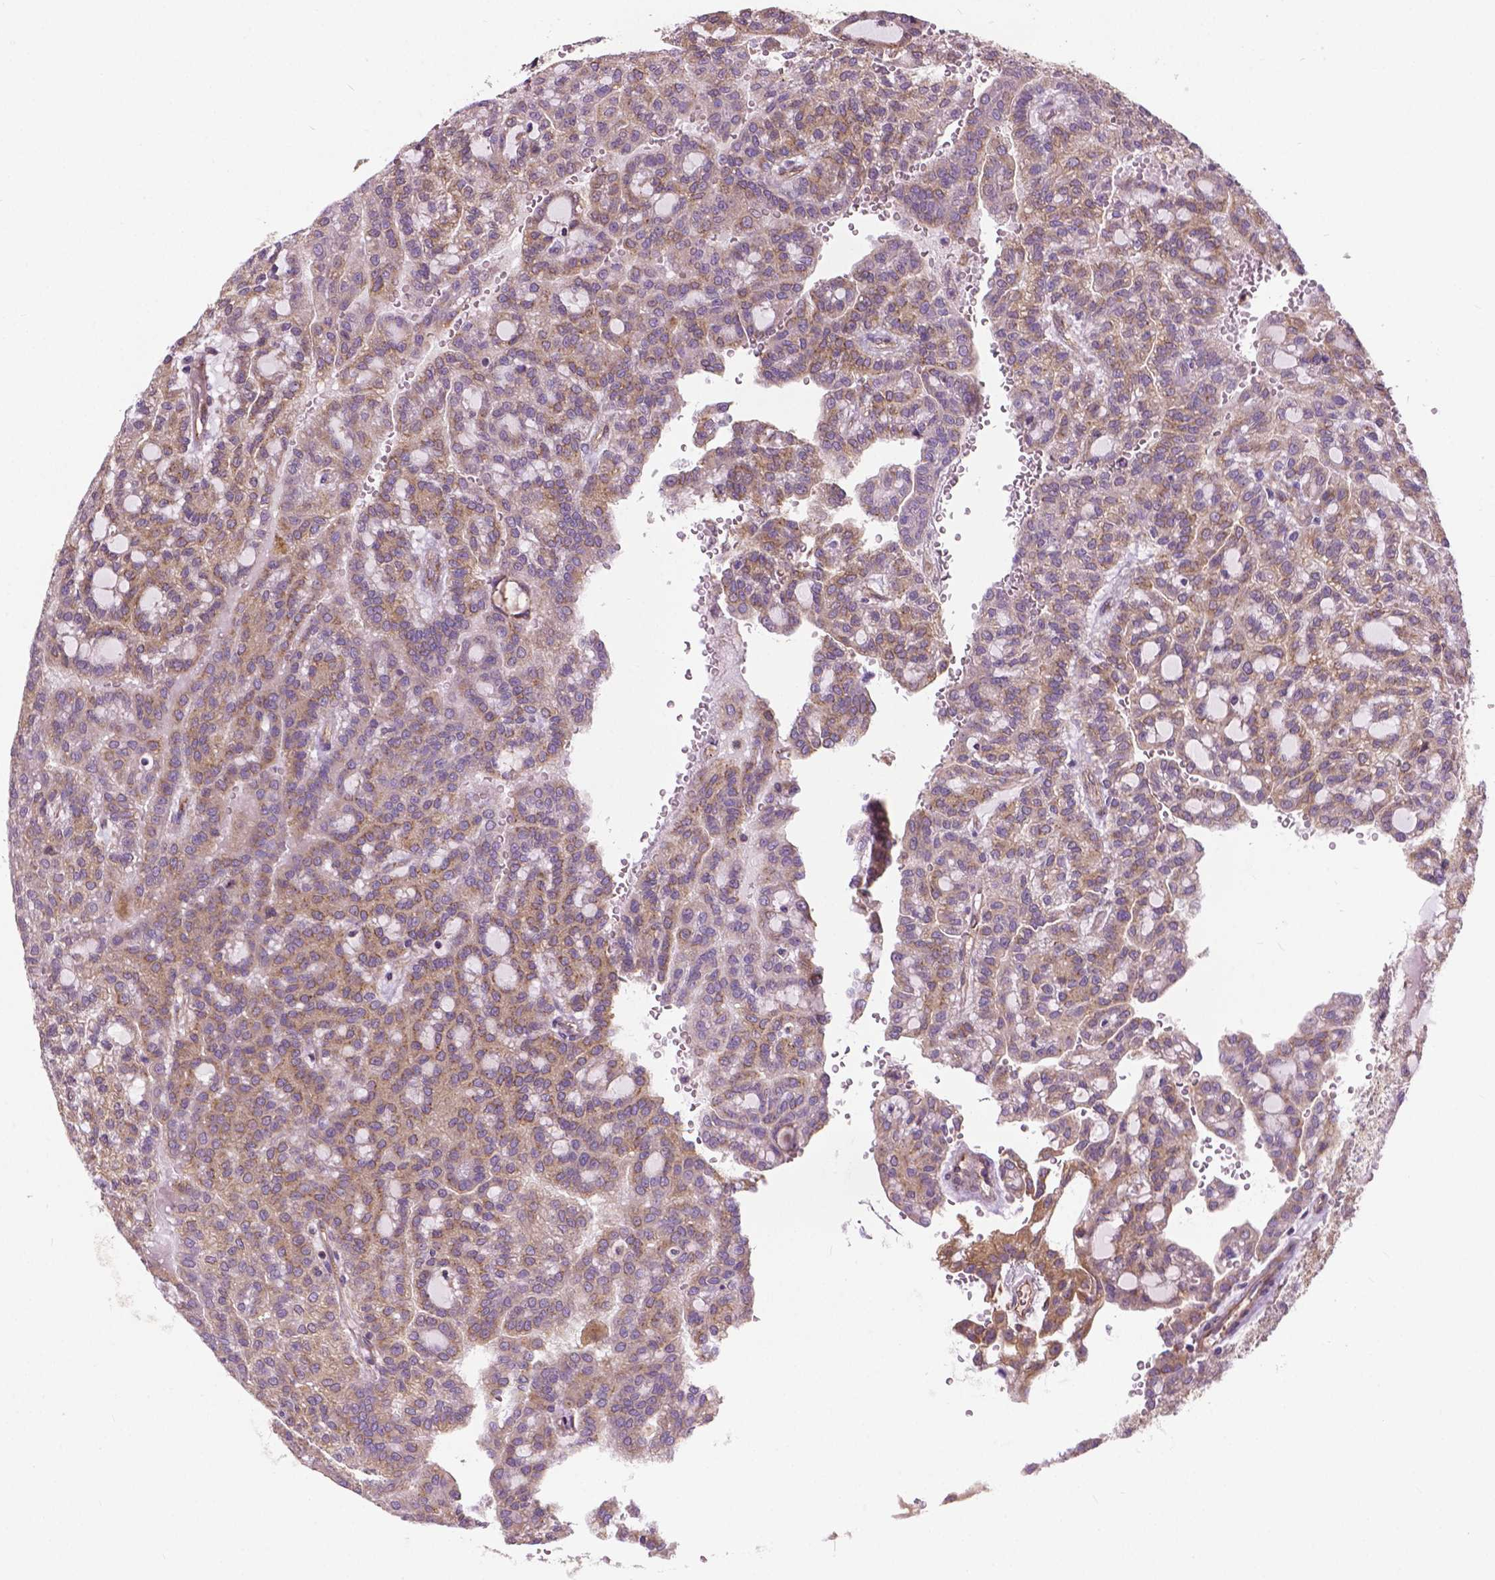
{"staining": {"intensity": "weak", "quantity": ">75%", "location": "cytoplasmic/membranous"}, "tissue": "renal cancer", "cell_type": "Tumor cells", "image_type": "cancer", "snomed": [{"axis": "morphology", "description": "Adenocarcinoma, NOS"}, {"axis": "topography", "description": "Kidney"}], "caption": "Immunohistochemical staining of renal adenocarcinoma shows low levels of weak cytoplasmic/membranous staining in approximately >75% of tumor cells.", "gene": "MZT1", "patient": {"sex": "male", "age": 63}}